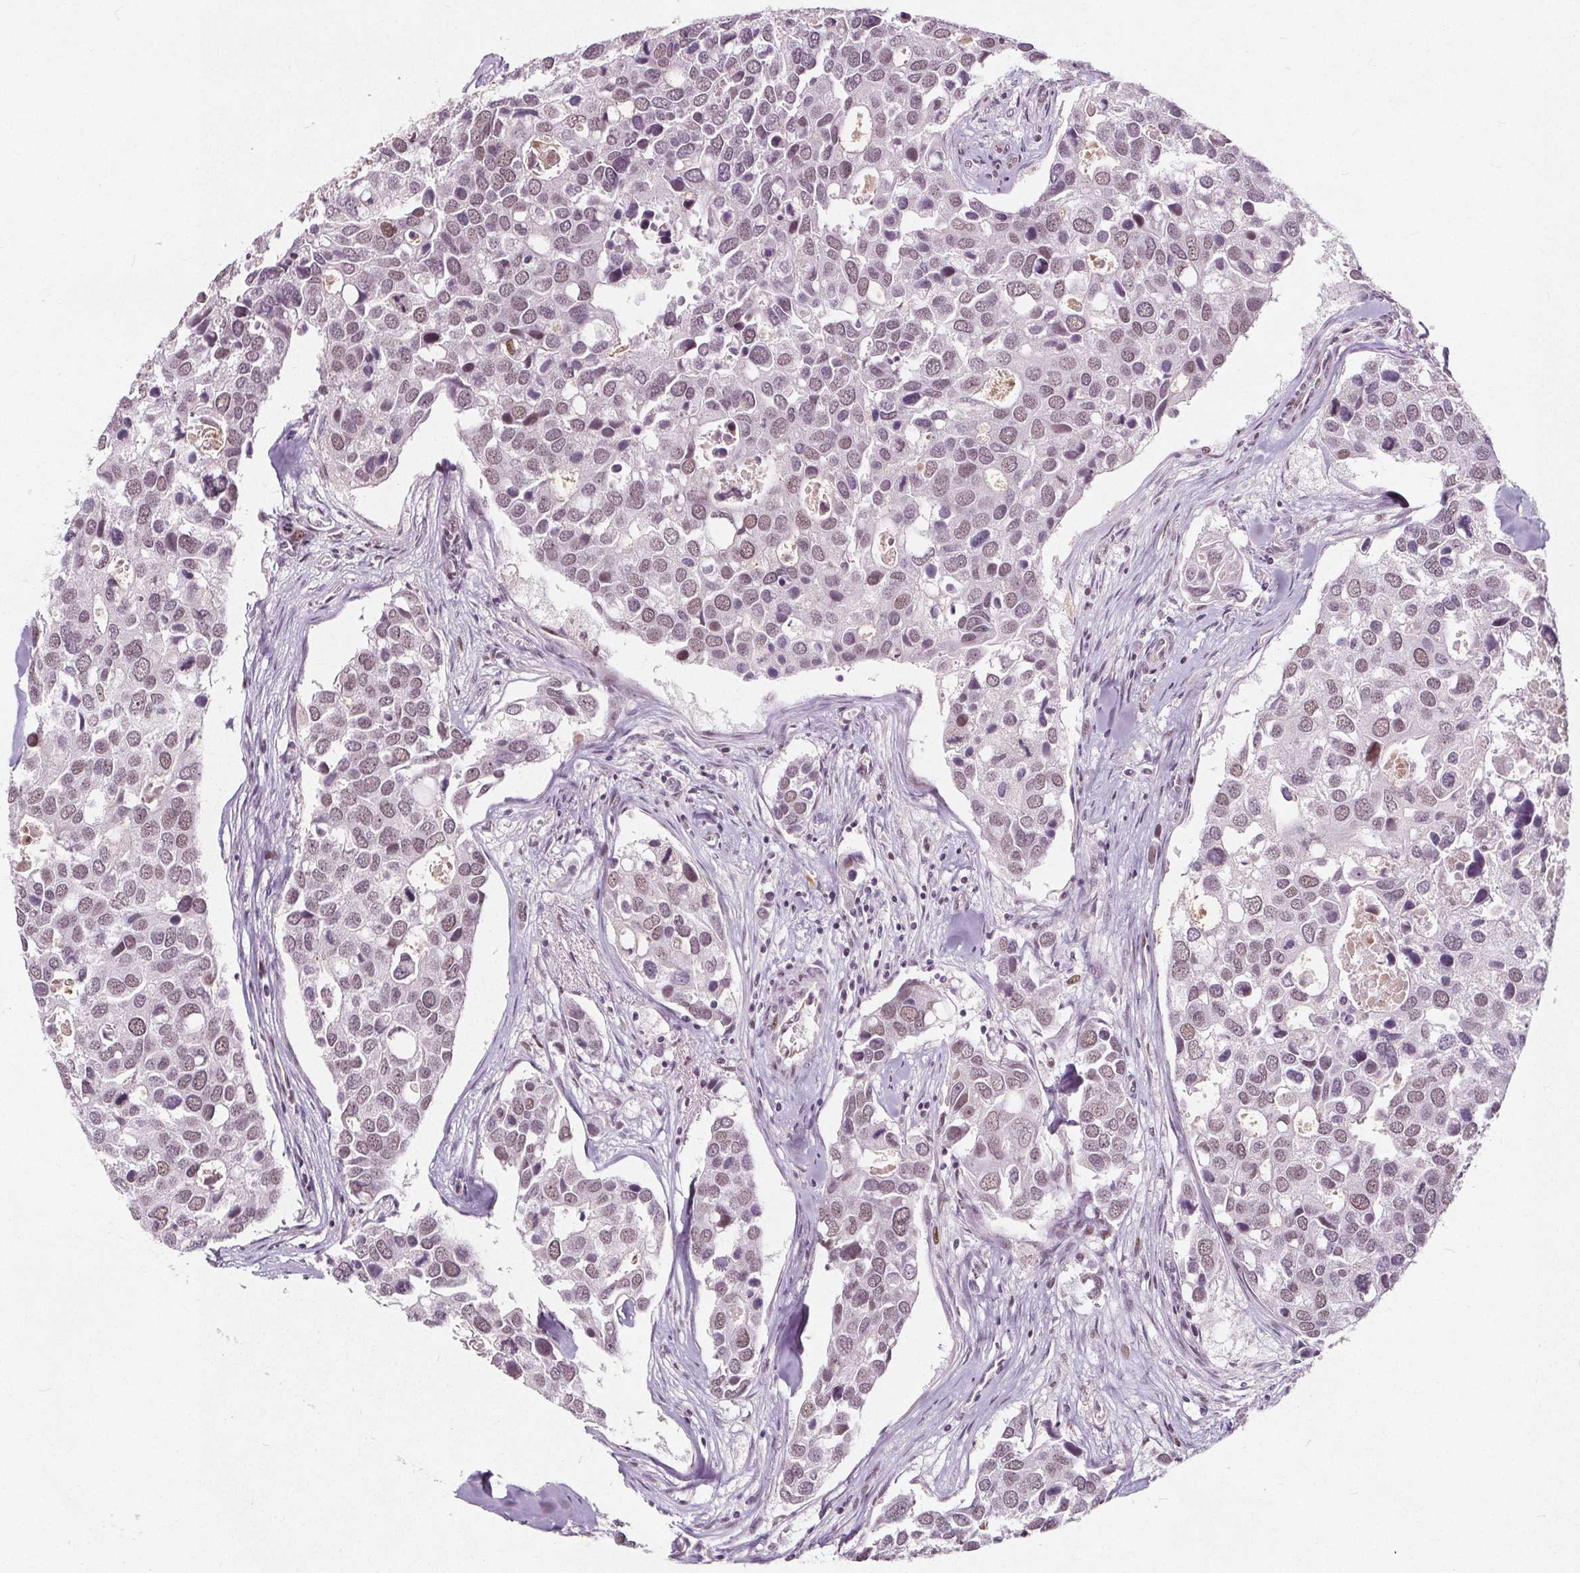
{"staining": {"intensity": "weak", "quantity": "25%-75%", "location": "nuclear"}, "tissue": "breast cancer", "cell_type": "Tumor cells", "image_type": "cancer", "snomed": [{"axis": "morphology", "description": "Duct carcinoma"}, {"axis": "topography", "description": "Breast"}], "caption": "This is an image of IHC staining of breast infiltrating ductal carcinoma, which shows weak expression in the nuclear of tumor cells.", "gene": "TAF6L", "patient": {"sex": "female", "age": 83}}